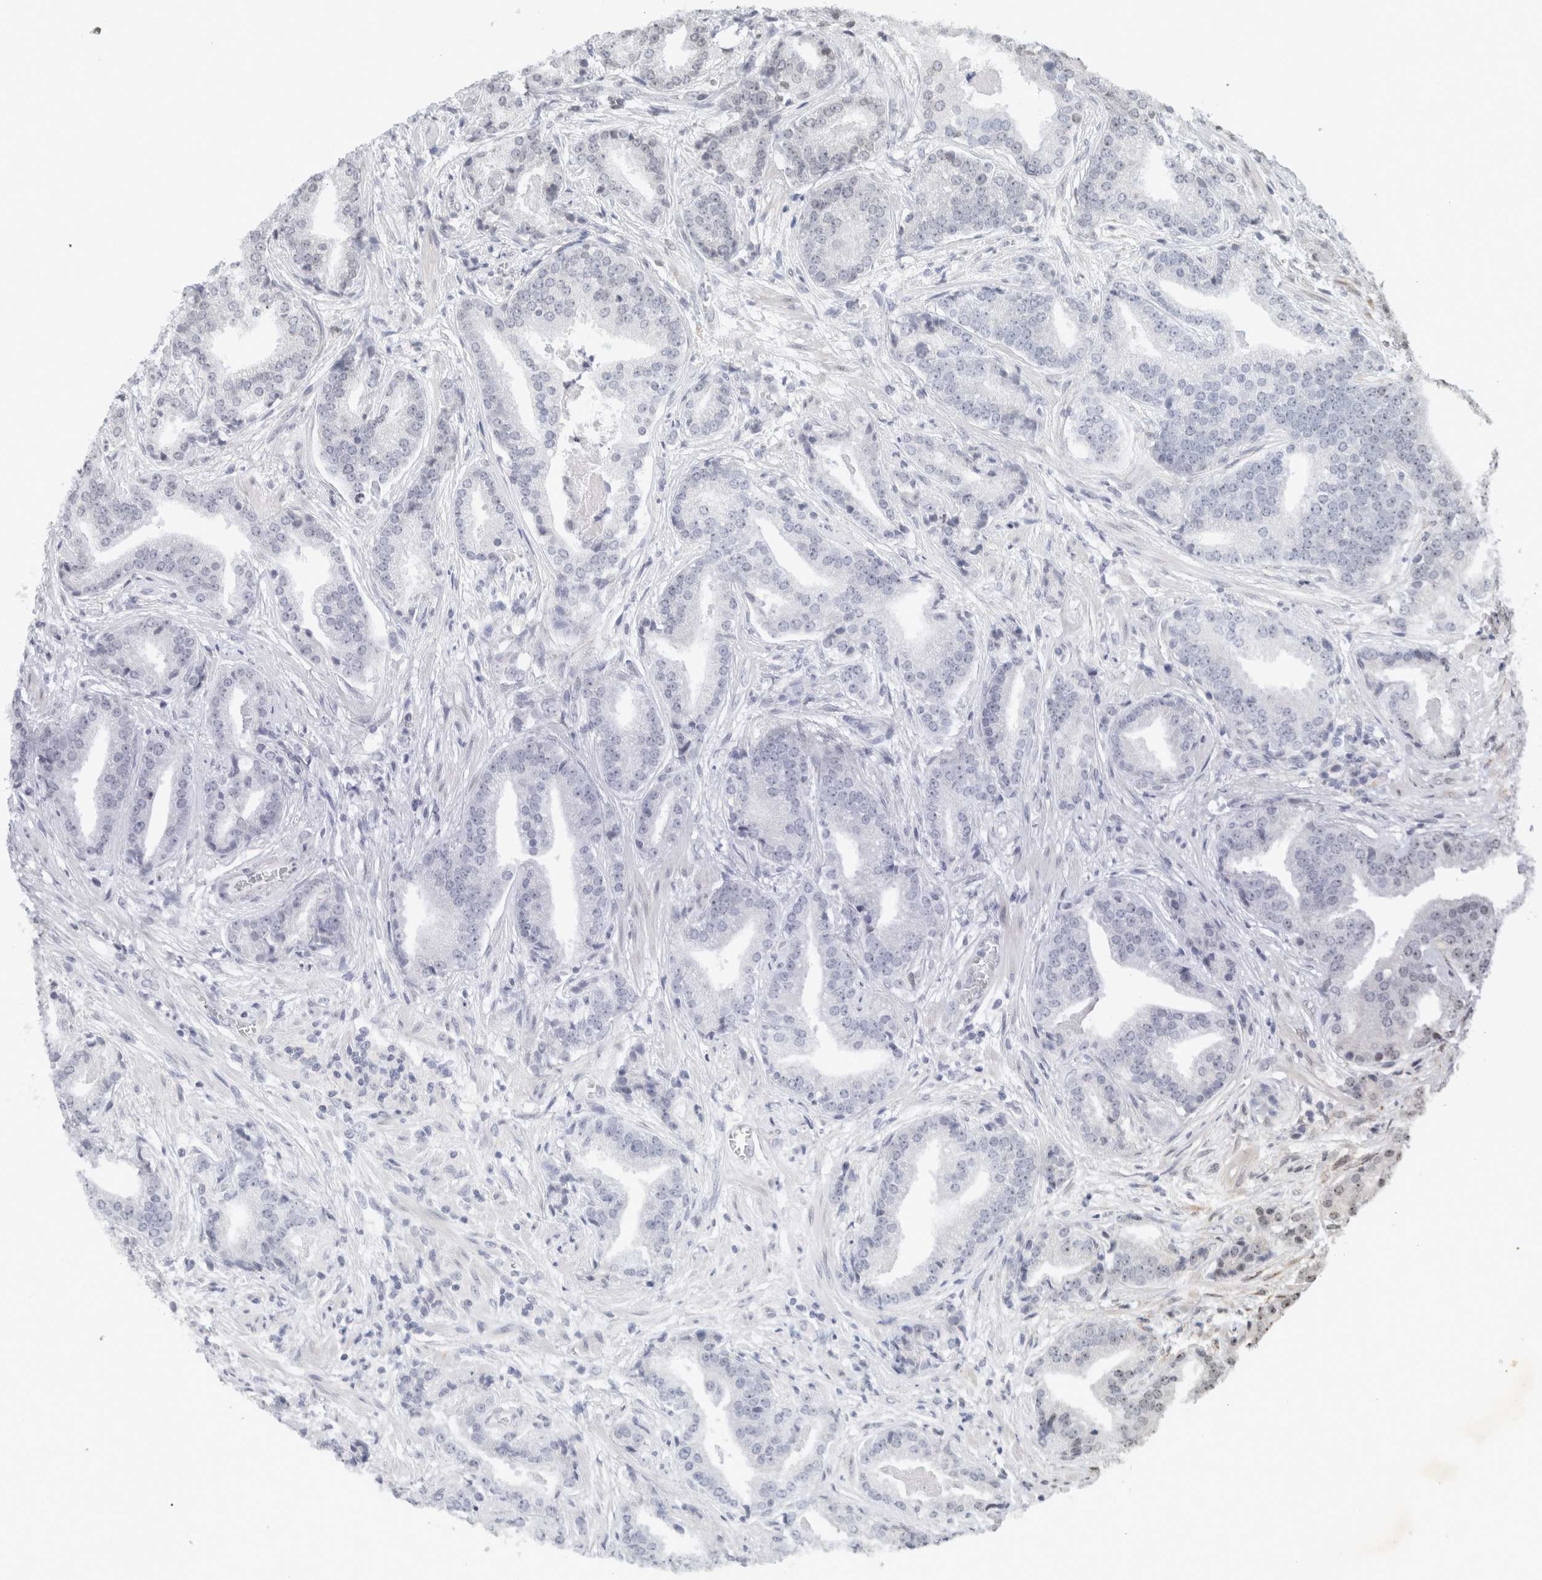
{"staining": {"intensity": "negative", "quantity": "none", "location": "none"}, "tissue": "prostate cancer", "cell_type": "Tumor cells", "image_type": "cancer", "snomed": [{"axis": "morphology", "description": "Adenocarcinoma, Low grade"}, {"axis": "topography", "description": "Prostate"}], "caption": "Tumor cells show no significant positivity in low-grade adenocarcinoma (prostate).", "gene": "RBMX2", "patient": {"sex": "male", "age": 67}}